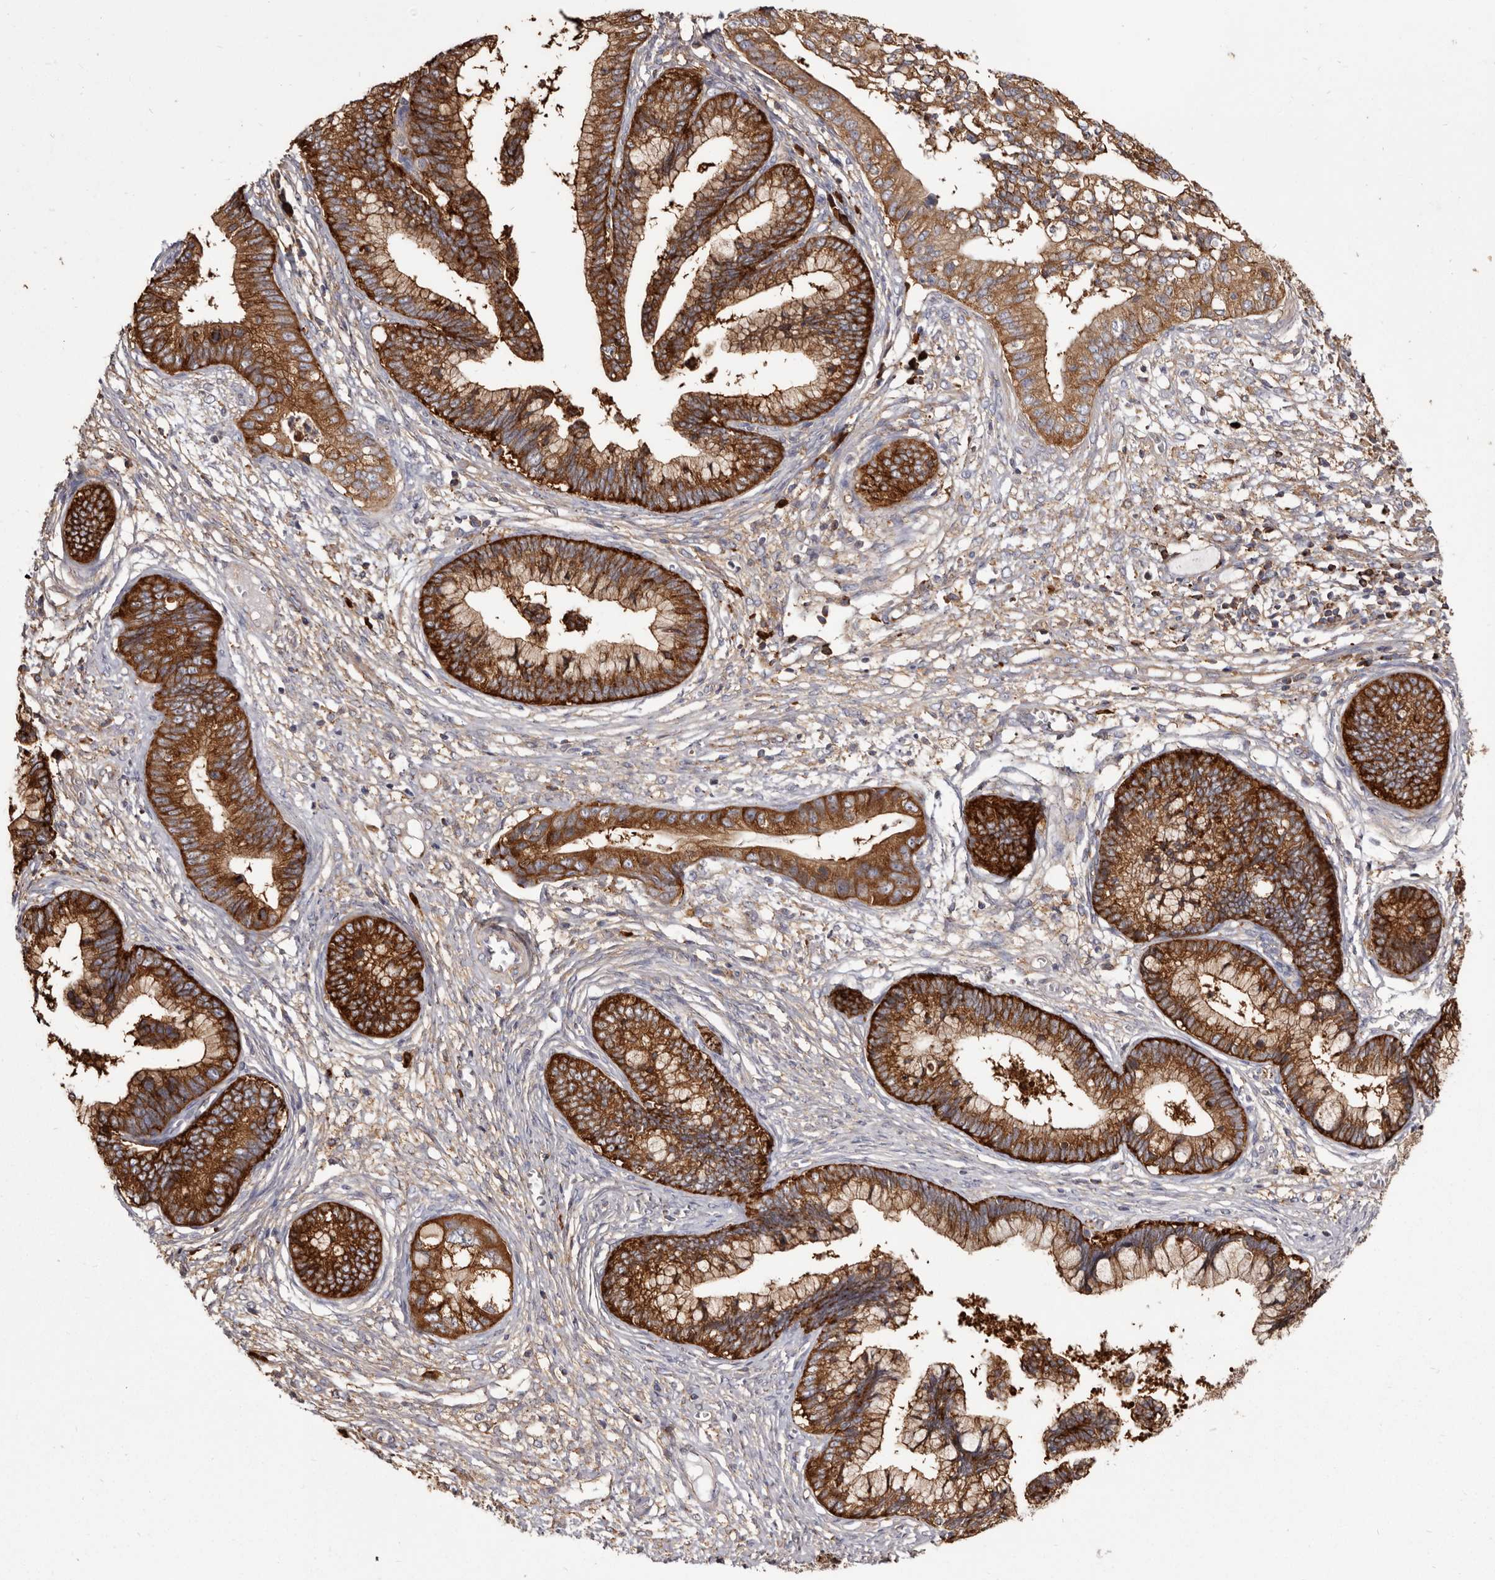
{"staining": {"intensity": "strong", "quantity": ">75%", "location": "cytoplasmic/membranous"}, "tissue": "cervical cancer", "cell_type": "Tumor cells", "image_type": "cancer", "snomed": [{"axis": "morphology", "description": "Adenocarcinoma, NOS"}, {"axis": "topography", "description": "Cervix"}], "caption": "This image exhibits immunohistochemistry staining of cervical cancer (adenocarcinoma), with high strong cytoplasmic/membranous expression in about >75% of tumor cells.", "gene": "TPD52", "patient": {"sex": "female", "age": 44}}